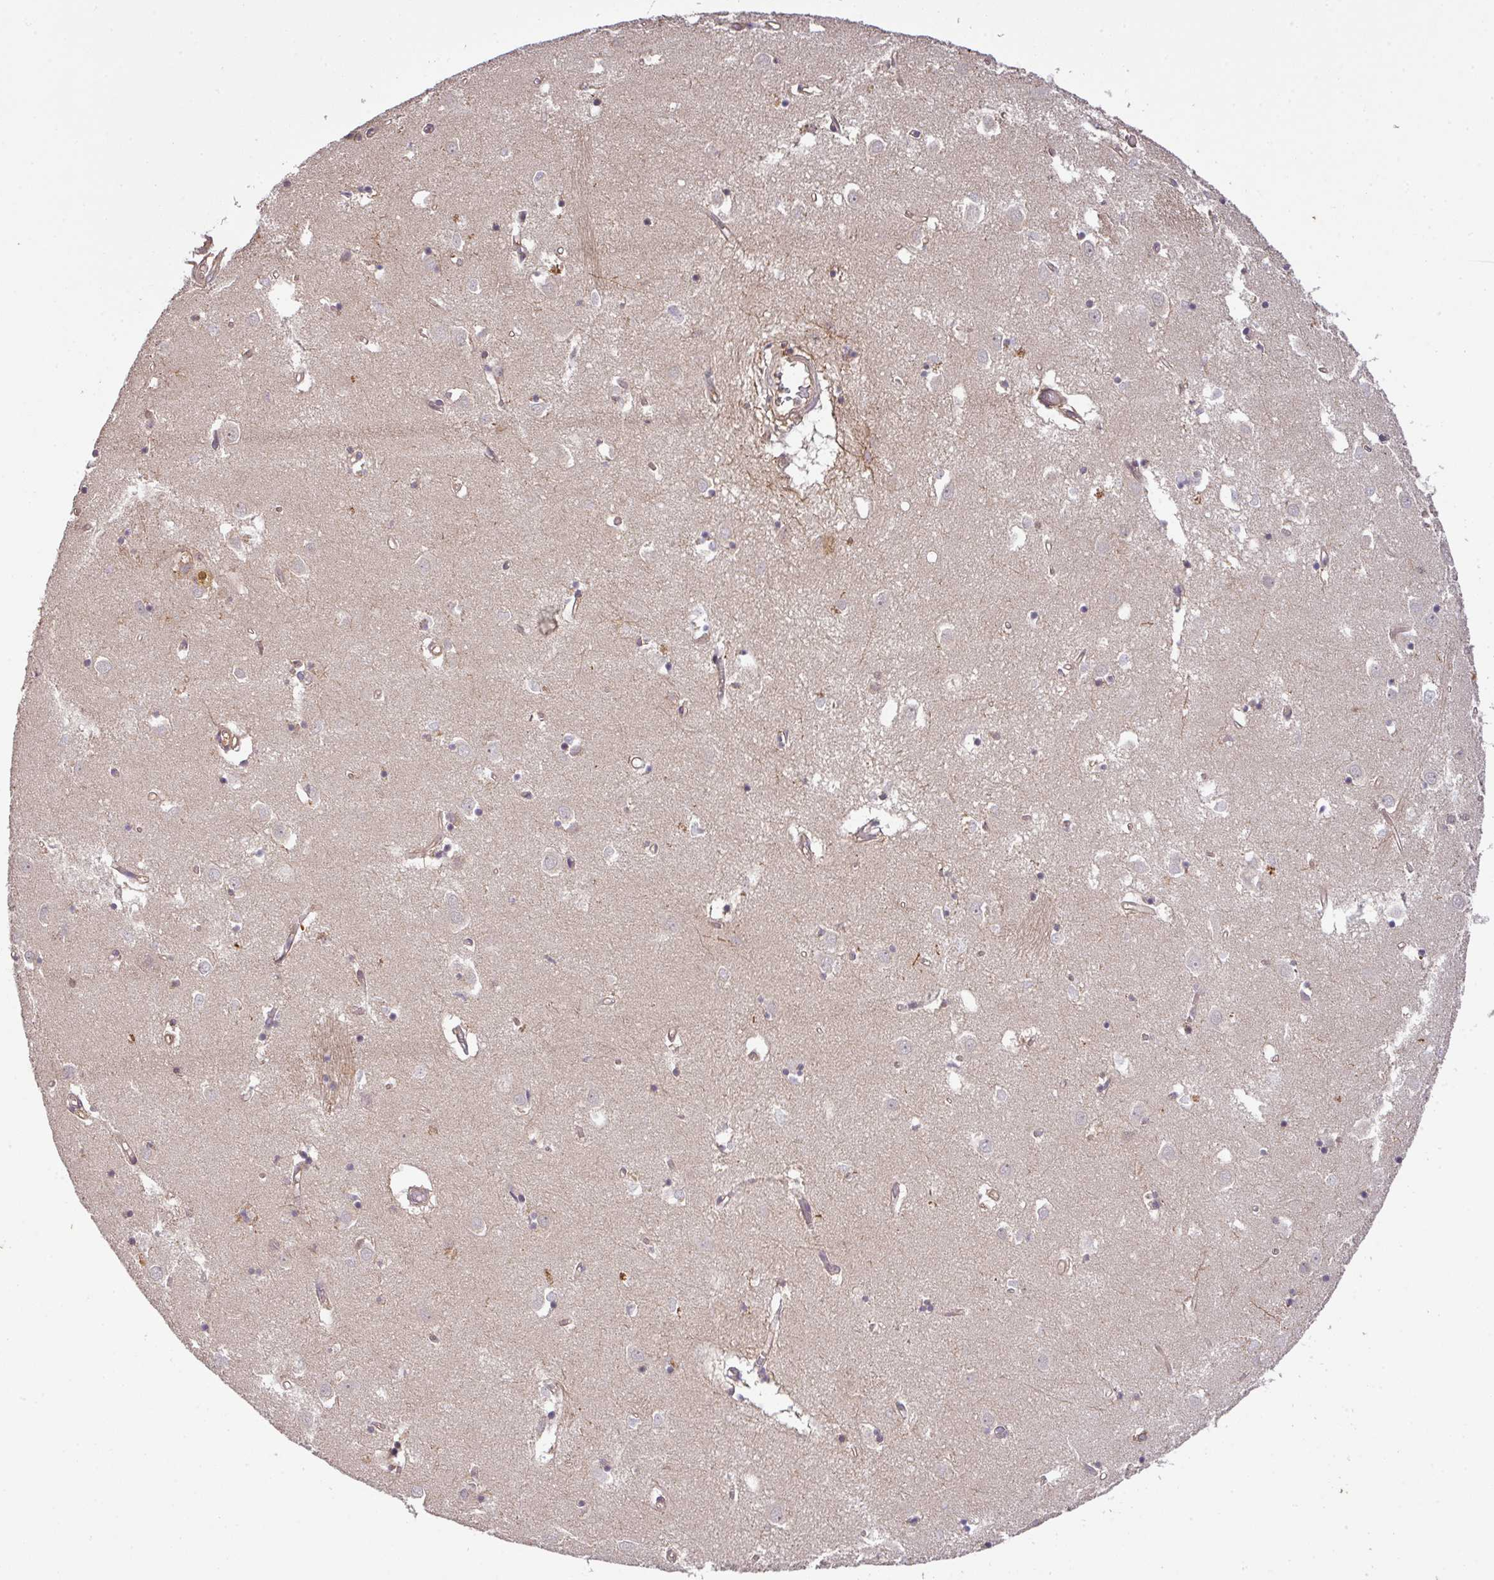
{"staining": {"intensity": "negative", "quantity": "none", "location": "none"}, "tissue": "caudate", "cell_type": "Glial cells", "image_type": "normal", "snomed": [{"axis": "morphology", "description": "Normal tissue, NOS"}, {"axis": "topography", "description": "Lateral ventricle wall"}], "caption": "Immunohistochemistry (IHC) of benign caudate demonstrates no positivity in glial cells.", "gene": "GSPT1", "patient": {"sex": "male", "age": 70}}